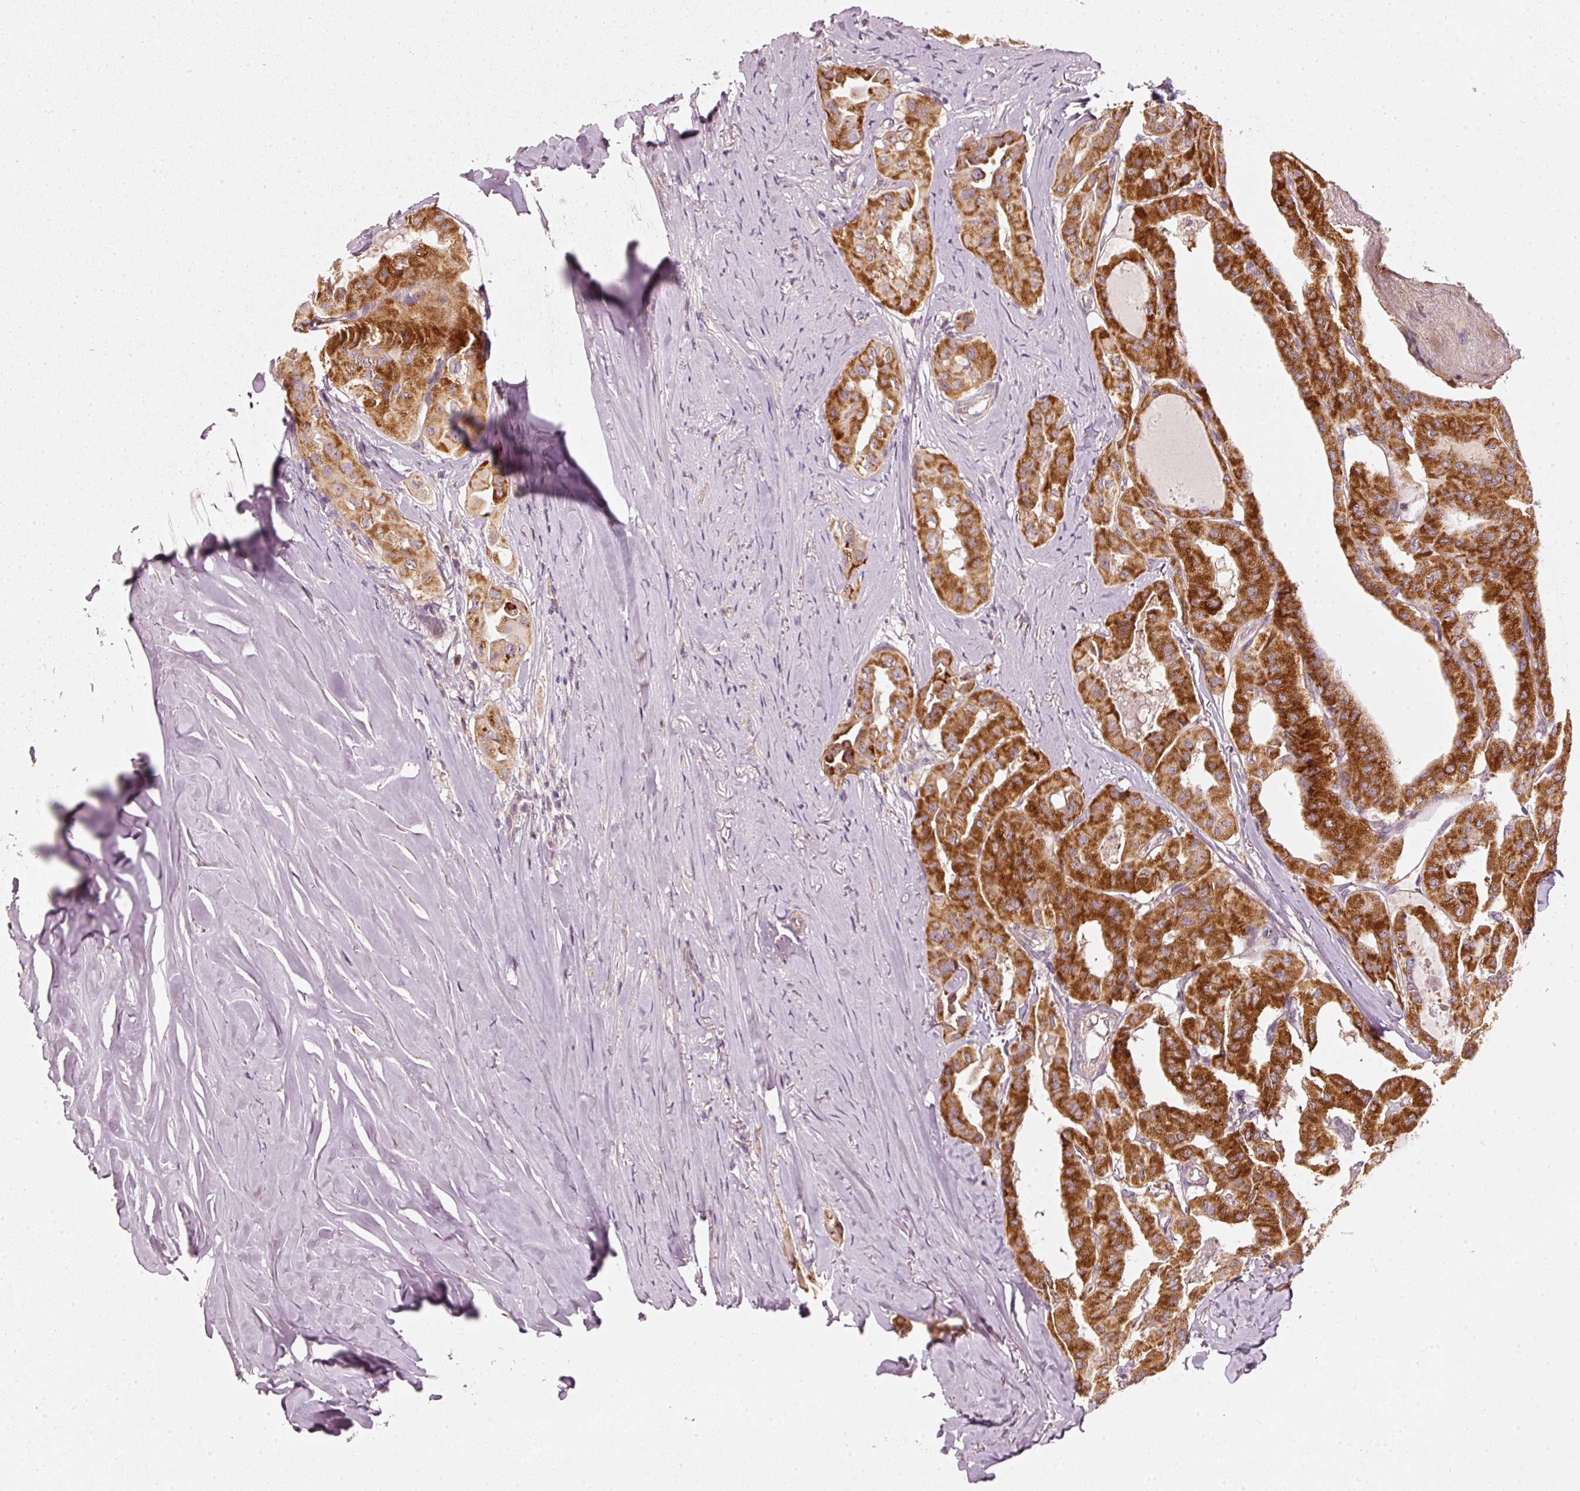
{"staining": {"intensity": "strong", "quantity": ">75%", "location": "cytoplasmic/membranous"}, "tissue": "thyroid cancer", "cell_type": "Tumor cells", "image_type": "cancer", "snomed": [{"axis": "morphology", "description": "Papillary adenocarcinoma, NOS"}, {"axis": "topography", "description": "Thyroid gland"}], "caption": "High-power microscopy captured an immunohistochemistry histopathology image of thyroid cancer (papillary adenocarcinoma), revealing strong cytoplasmic/membranous positivity in about >75% of tumor cells.", "gene": "ARHGAP22", "patient": {"sex": "female", "age": 59}}